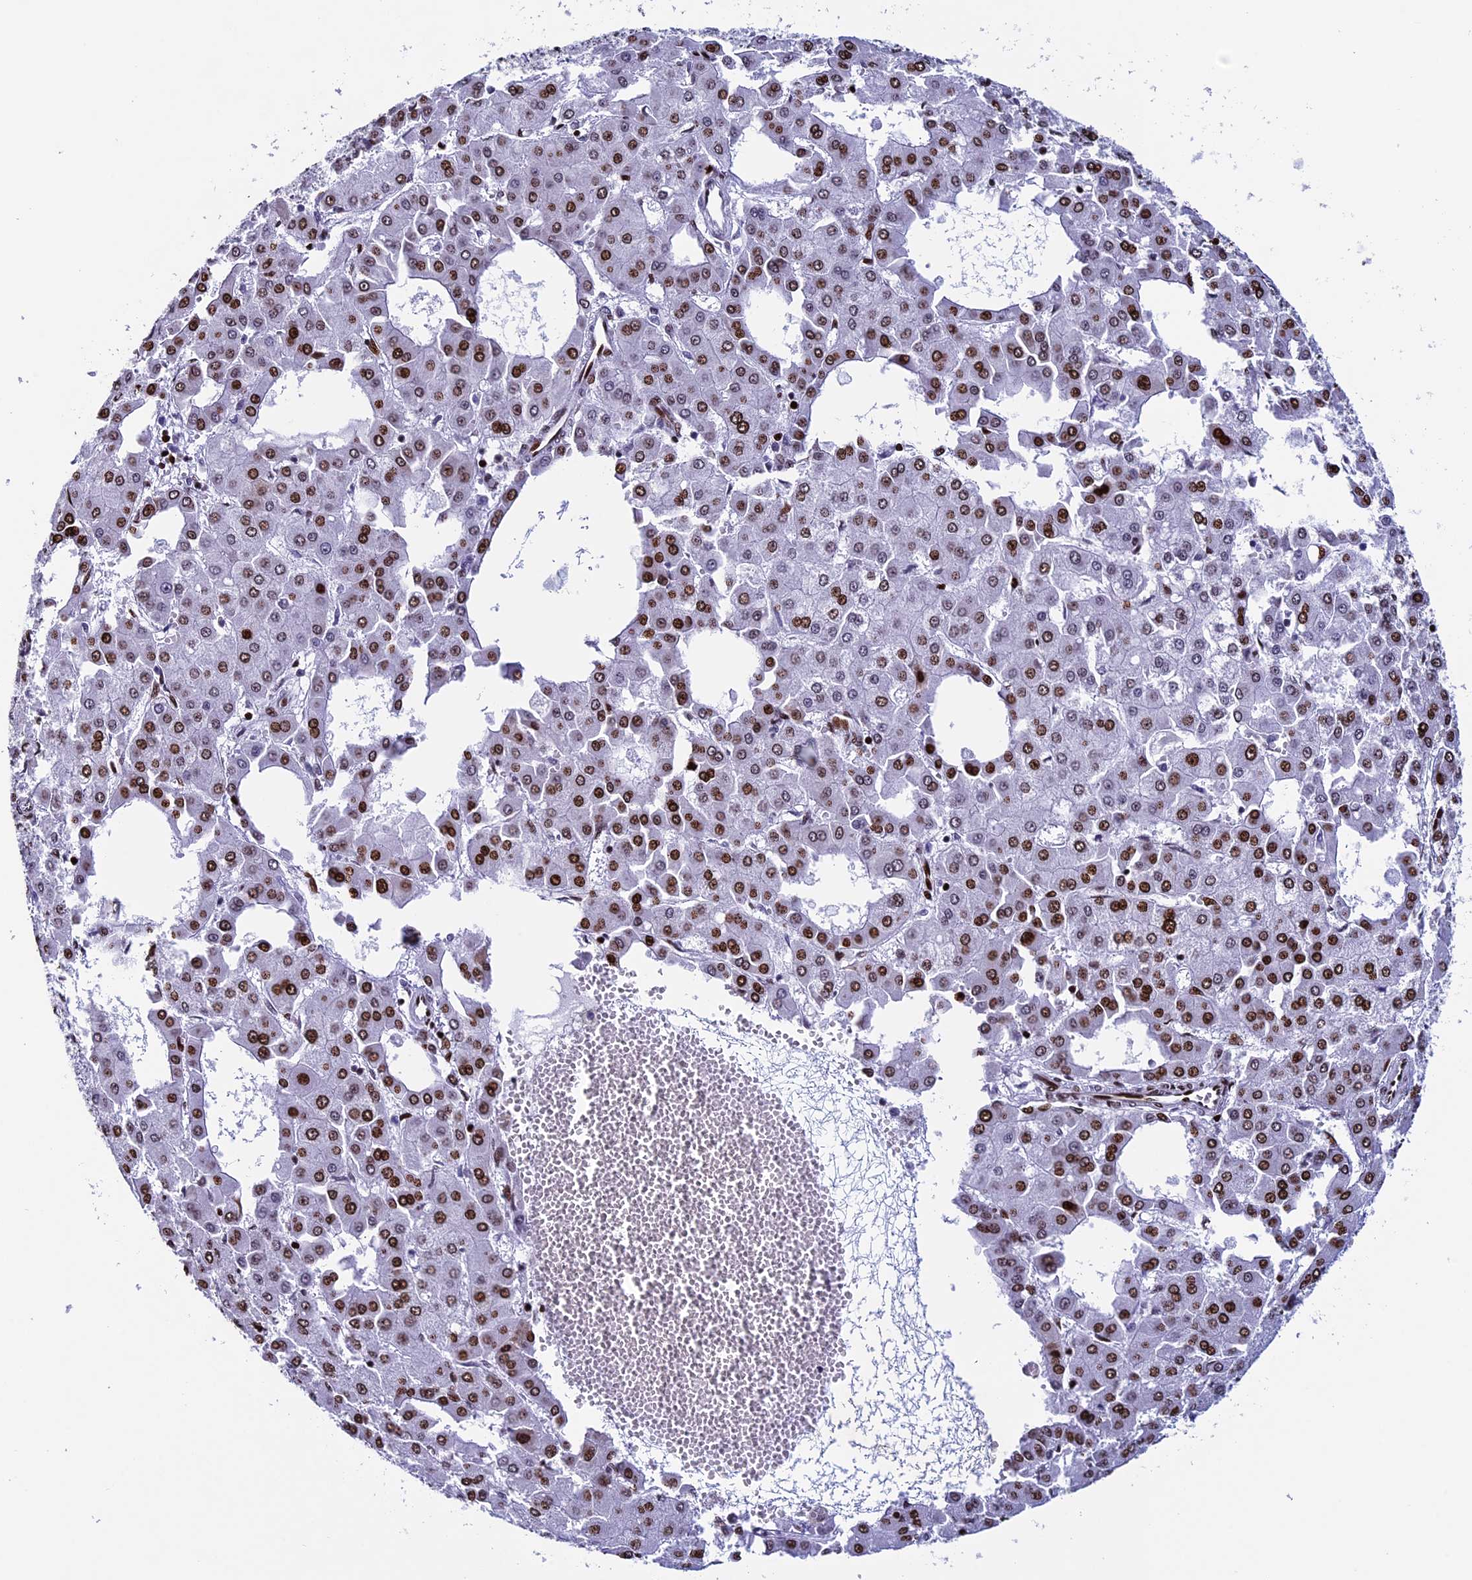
{"staining": {"intensity": "strong", "quantity": ">75%", "location": "nuclear"}, "tissue": "liver cancer", "cell_type": "Tumor cells", "image_type": "cancer", "snomed": [{"axis": "morphology", "description": "Carcinoma, Hepatocellular, NOS"}, {"axis": "topography", "description": "Liver"}], "caption": "The immunohistochemical stain labels strong nuclear positivity in tumor cells of liver cancer tissue.", "gene": "BTBD3", "patient": {"sex": "male", "age": 47}}